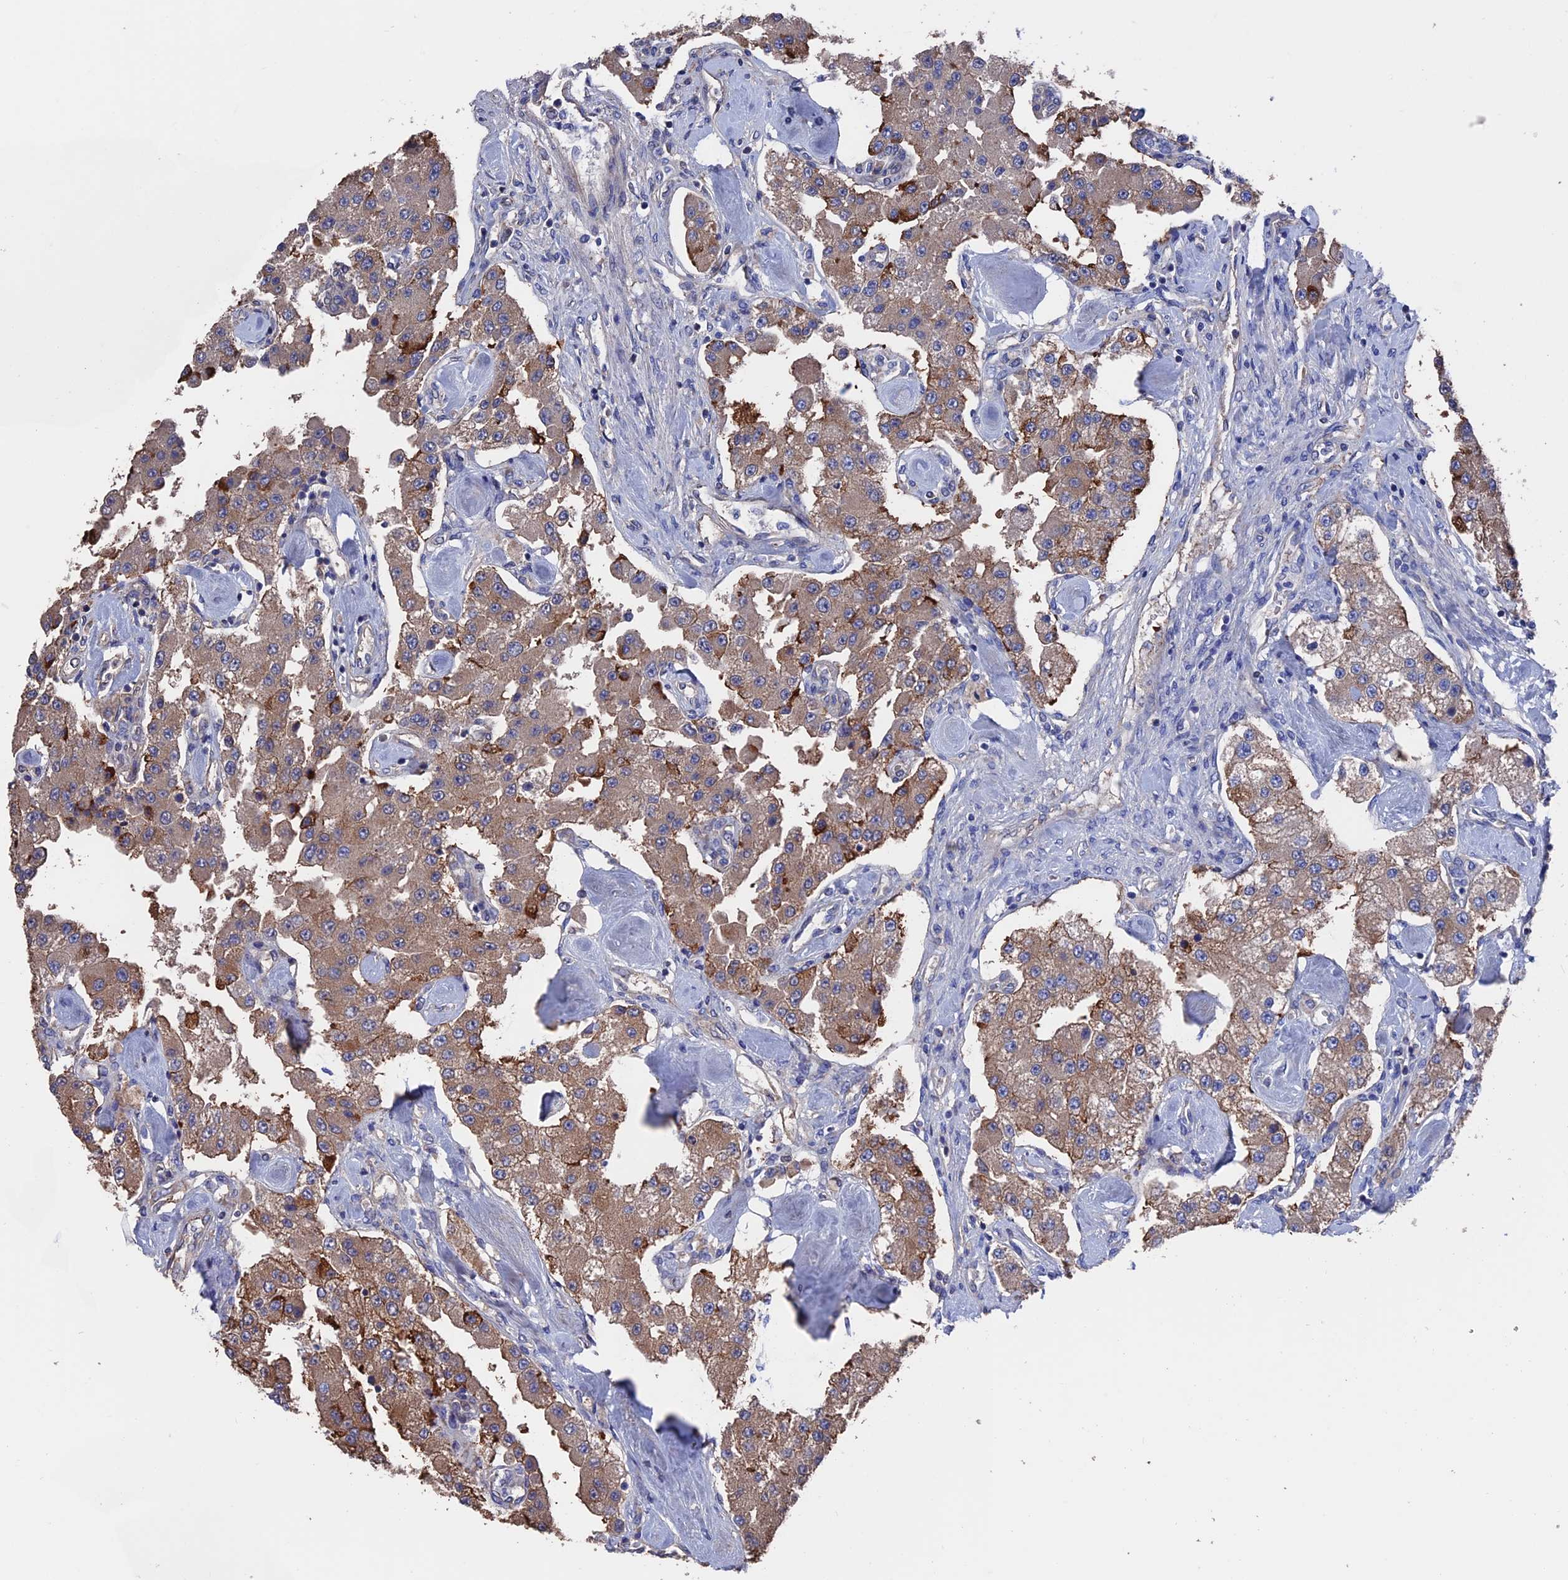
{"staining": {"intensity": "moderate", "quantity": ">75%", "location": "cytoplasmic/membranous"}, "tissue": "carcinoid", "cell_type": "Tumor cells", "image_type": "cancer", "snomed": [{"axis": "morphology", "description": "Carcinoid, malignant, NOS"}, {"axis": "topography", "description": "Pancreas"}], "caption": "The immunohistochemical stain highlights moderate cytoplasmic/membranous expression in tumor cells of carcinoid tissue. Immunohistochemistry (ihc) stains the protein of interest in brown and the nuclei are stained blue.", "gene": "HPF1", "patient": {"sex": "male", "age": 41}}